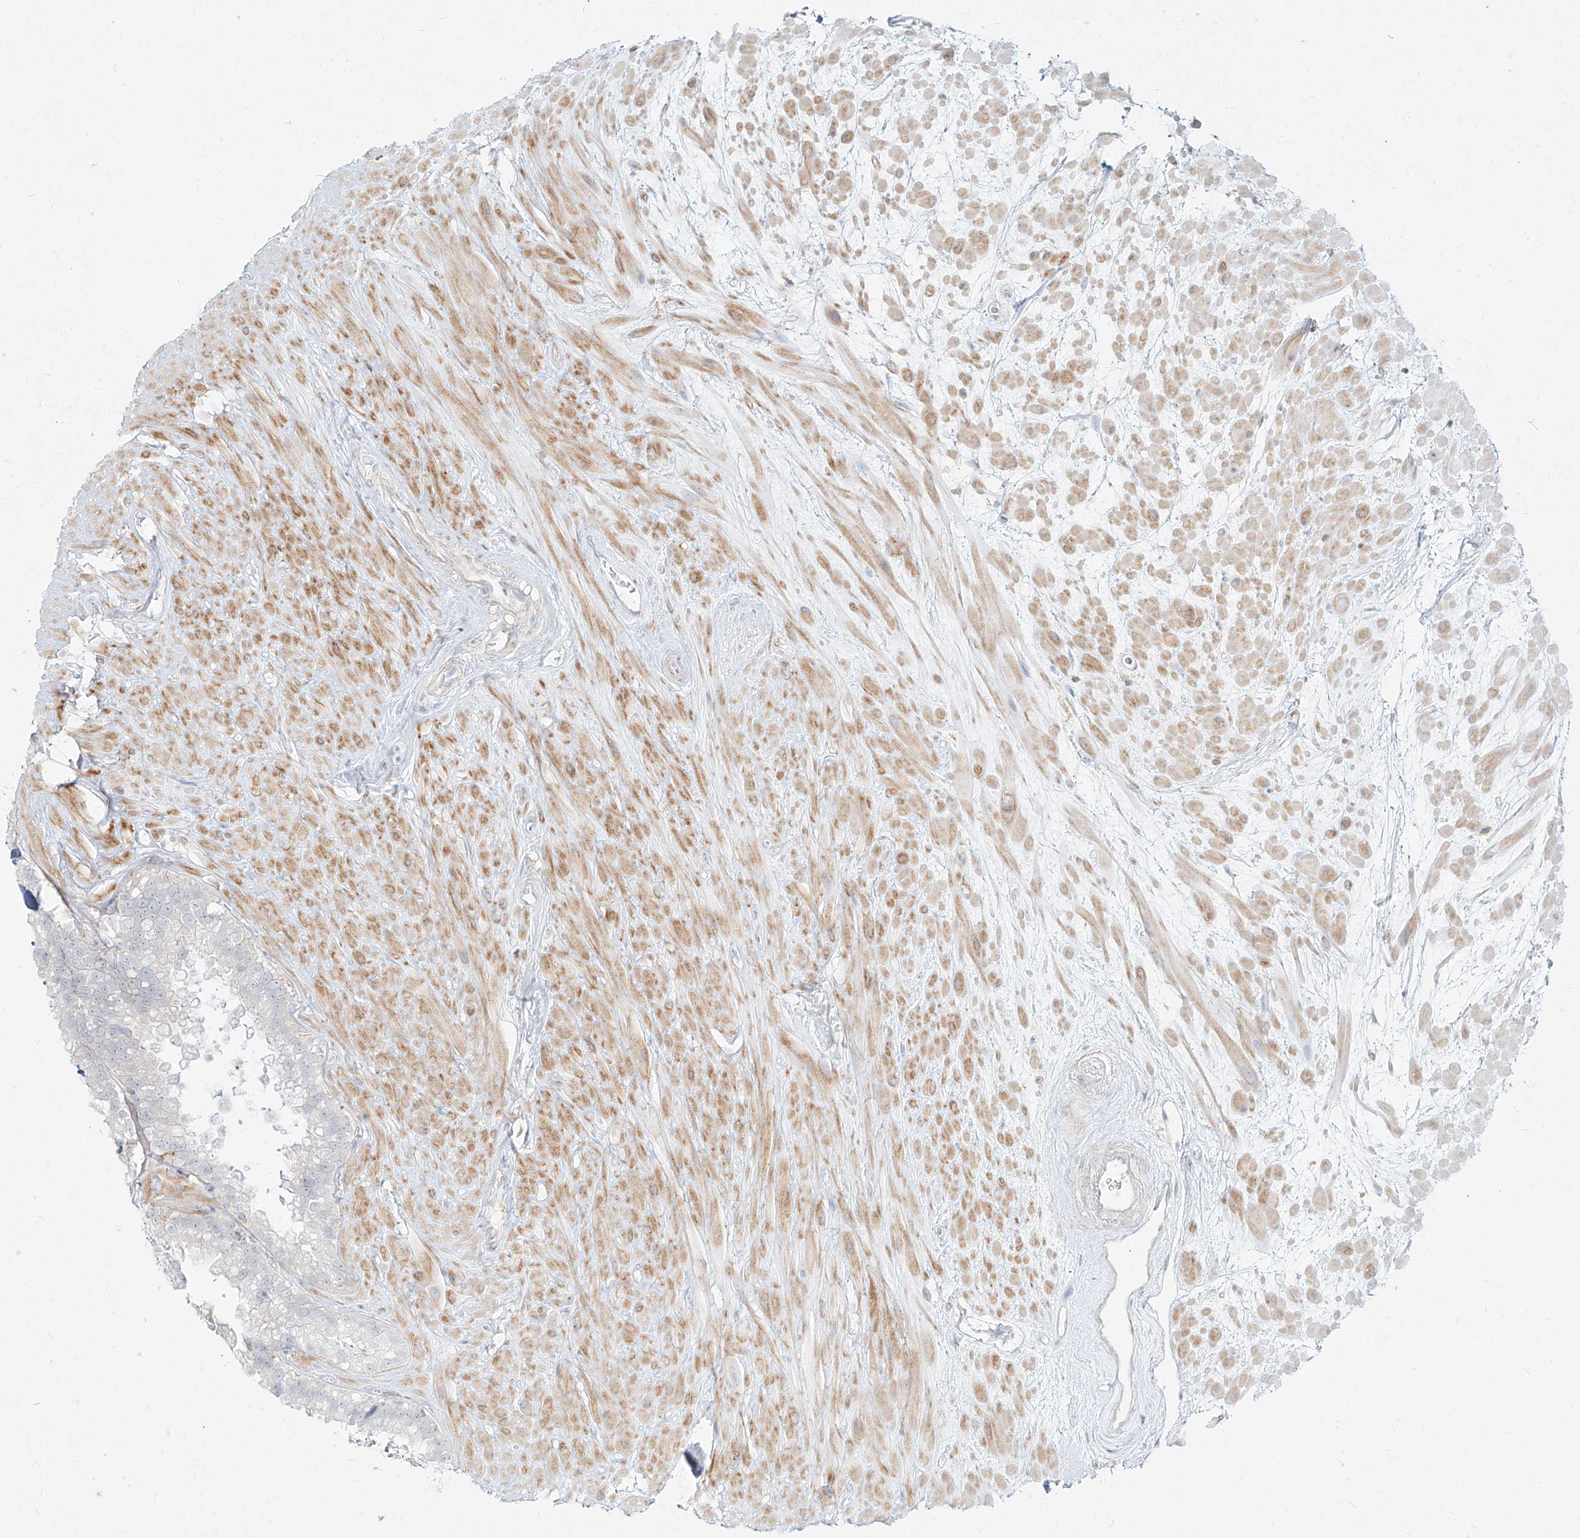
{"staining": {"intensity": "negative", "quantity": "none", "location": "none"}, "tissue": "seminal vesicle", "cell_type": "Glandular cells", "image_type": "normal", "snomed": [{"axis": "morphology", "description": "Normal tissue, NOS"}, {"axis": "topography", "description": "Seminal veicle"}], "caption": "A micrograph of human seminal vesicle is negative for staining in glandular cells. Brightfield microscopy of immunohistochemistry (IHC) stained with DAB (brown) and hematoxylin (blue), captured at high magnification.", "gene": "SLC2A12", "patient": {"sex": "male", "age": 80}}